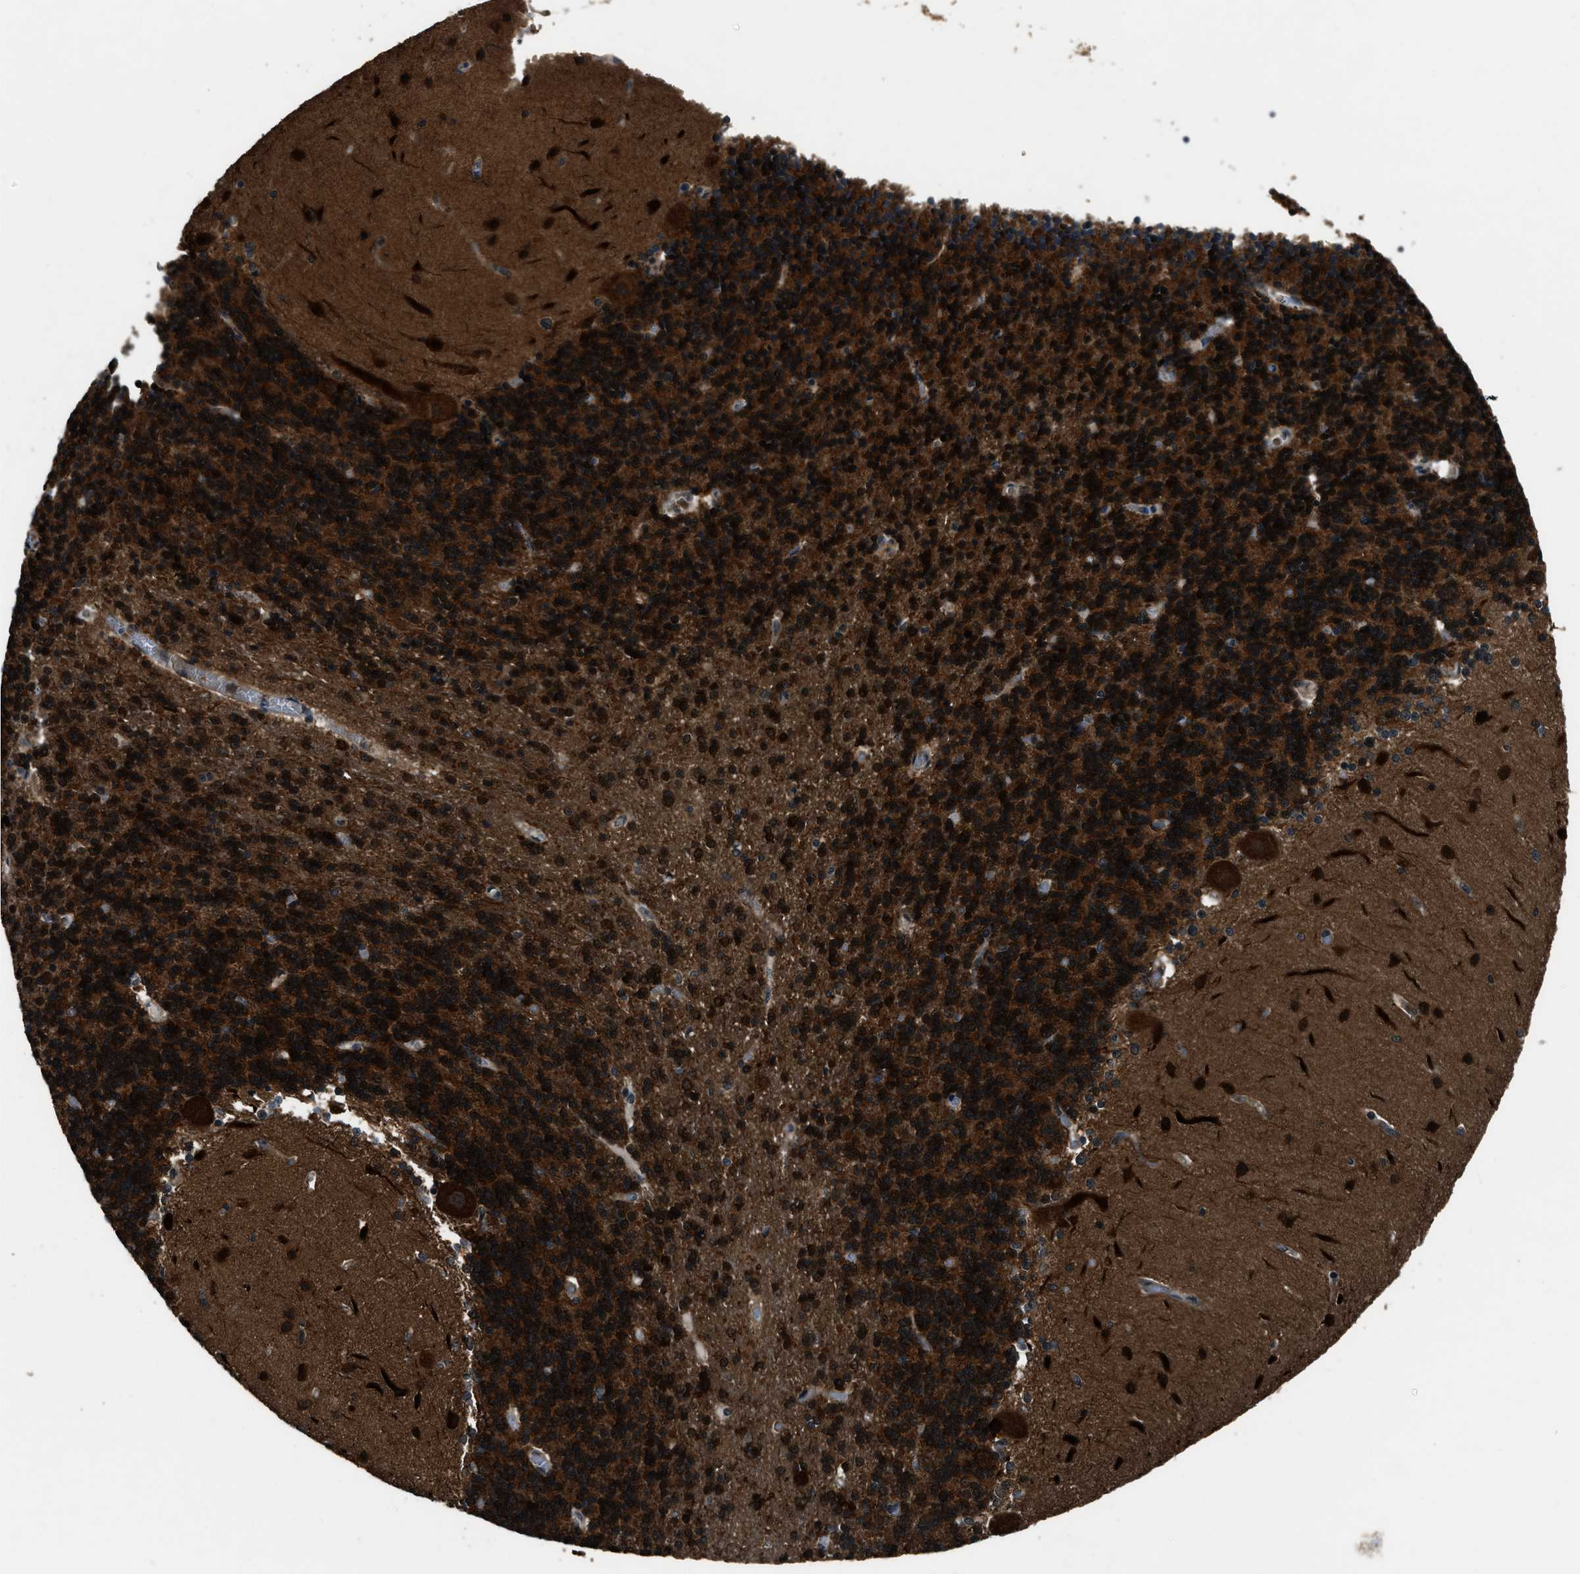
{"staining": {"intensity": "strong", "quantity": ">75%", "location": "cytoplasmic/membranous"}, "tissue": "cerebellum", "cell_type": "Cells in granular layer", "image_type": "normal", "snomed": [{"axis": "morphology", "description": "Normal tissue, NOS"}, {"axis": "topography", "description": "Cerebellum"}], "caption": "This image shows immunohistochemistry (IHC) staining of benign cerebellum, with high strong cytoplasmic/membranous positivity in about >75% of cells in granular layer.", "gene": "NUDCD3", "patient": {"sex": "female", "age": 54}}